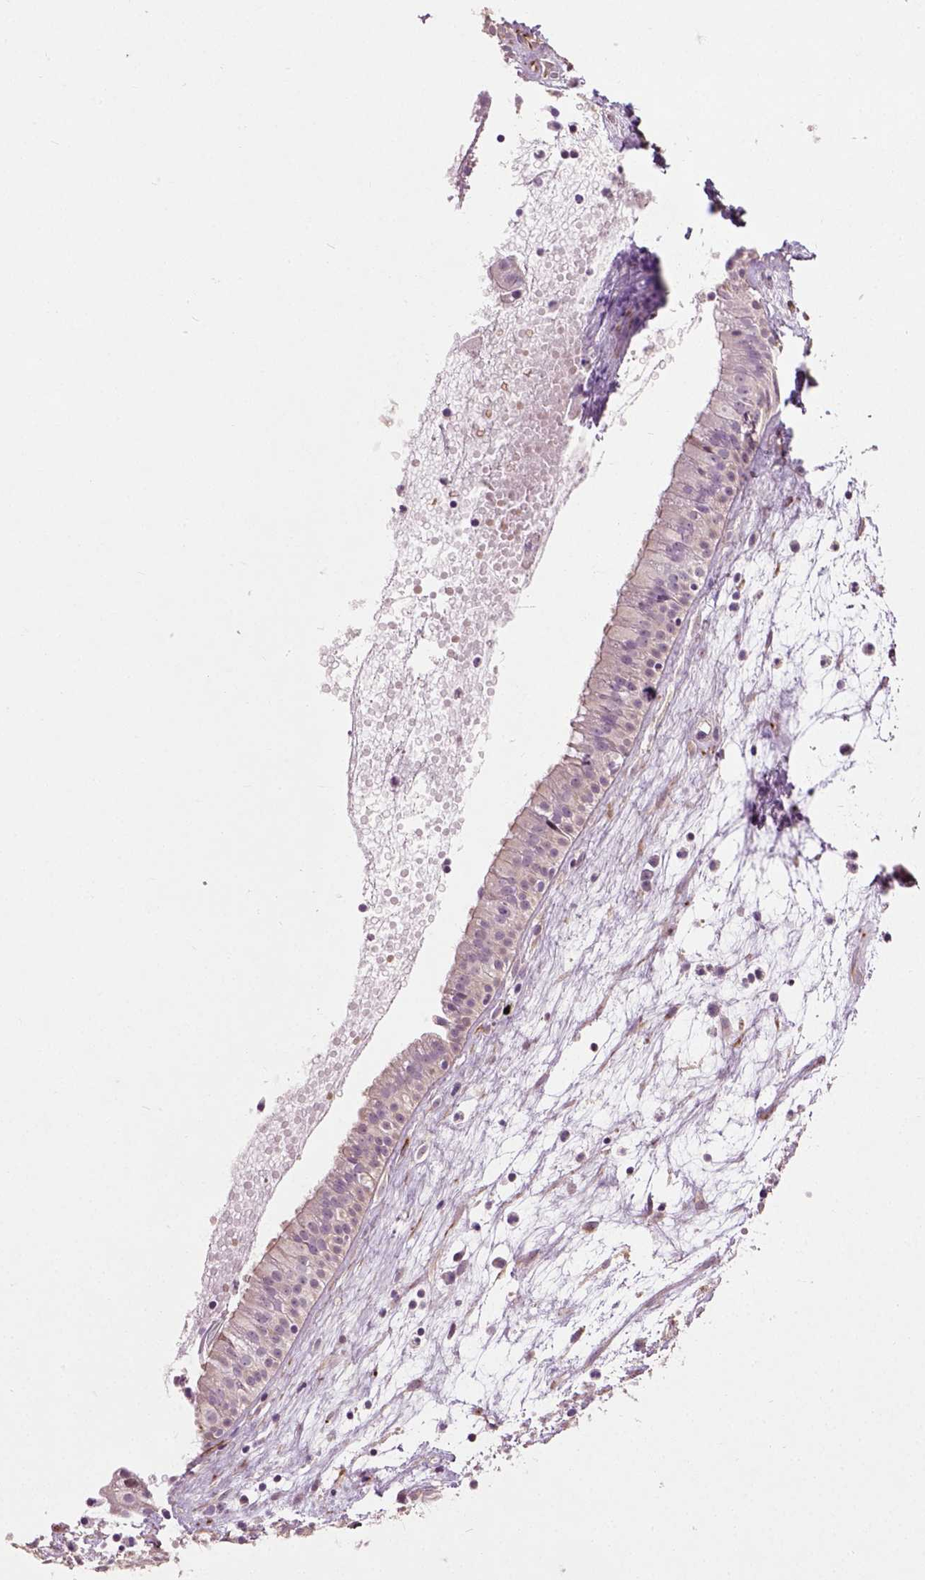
{"staining": {"intensity": "moderate", "quantity": "25%-75%", "location": "cytoplasmic/membranous"}, "tissue": "nasopharynx", "cell_type": "Respiratory epithelial cells", "image_type": "normal", "snomed": [{"axis": "morphology", "description": "Normal tissue, NOS"}, {"axis": "topography", "description": "Nasopharynx"}], "caption": "Normal nasopharynx shows moderate cytoplasmic/membranous expression in about 25%-75% of respiratory epithelial cells (DAB IHC with brightfield microscopy, high magnification)..", "gene": "PKP3", "patient": {"sex": "male", "age": 31}}